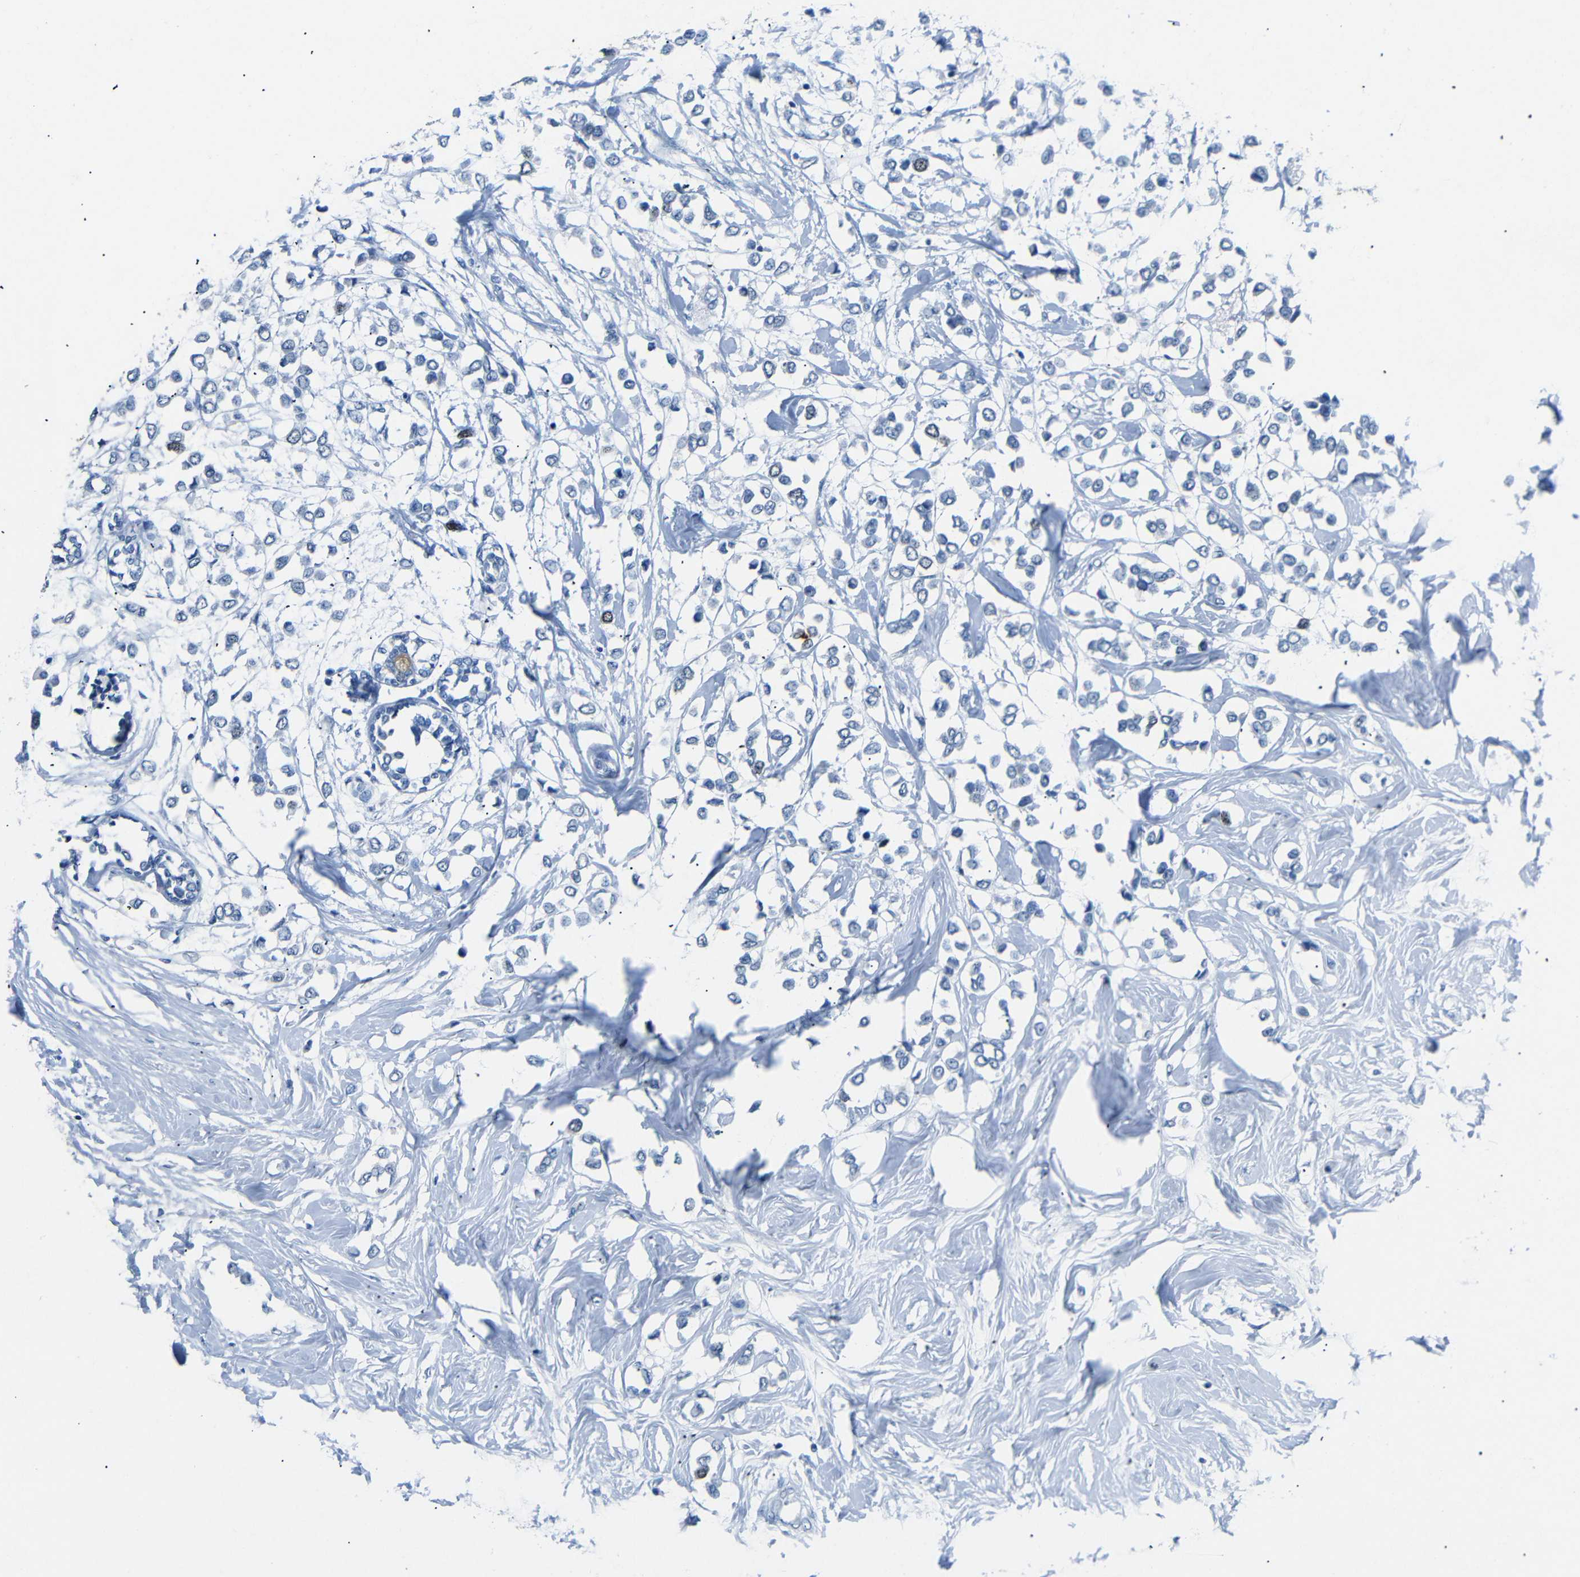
{"staining": {"intensity": "weak", "quantity": "<25%", "location": "nuclear"}, "tissue": "breast cancer", "cell_type": "Tumor cells", "image_type": "cancer", "snomed": [{"axis": "morphology", "description": "Lobular carcinoma"}, {"axis": "topography", "description": "Breast"}], "caption": "Photomicrograph shows no significant protein expression in tumor cells of lobular carcinoma (breast).", "gene": "INCENP", "patient": {"sex": "female", "age": 51}}